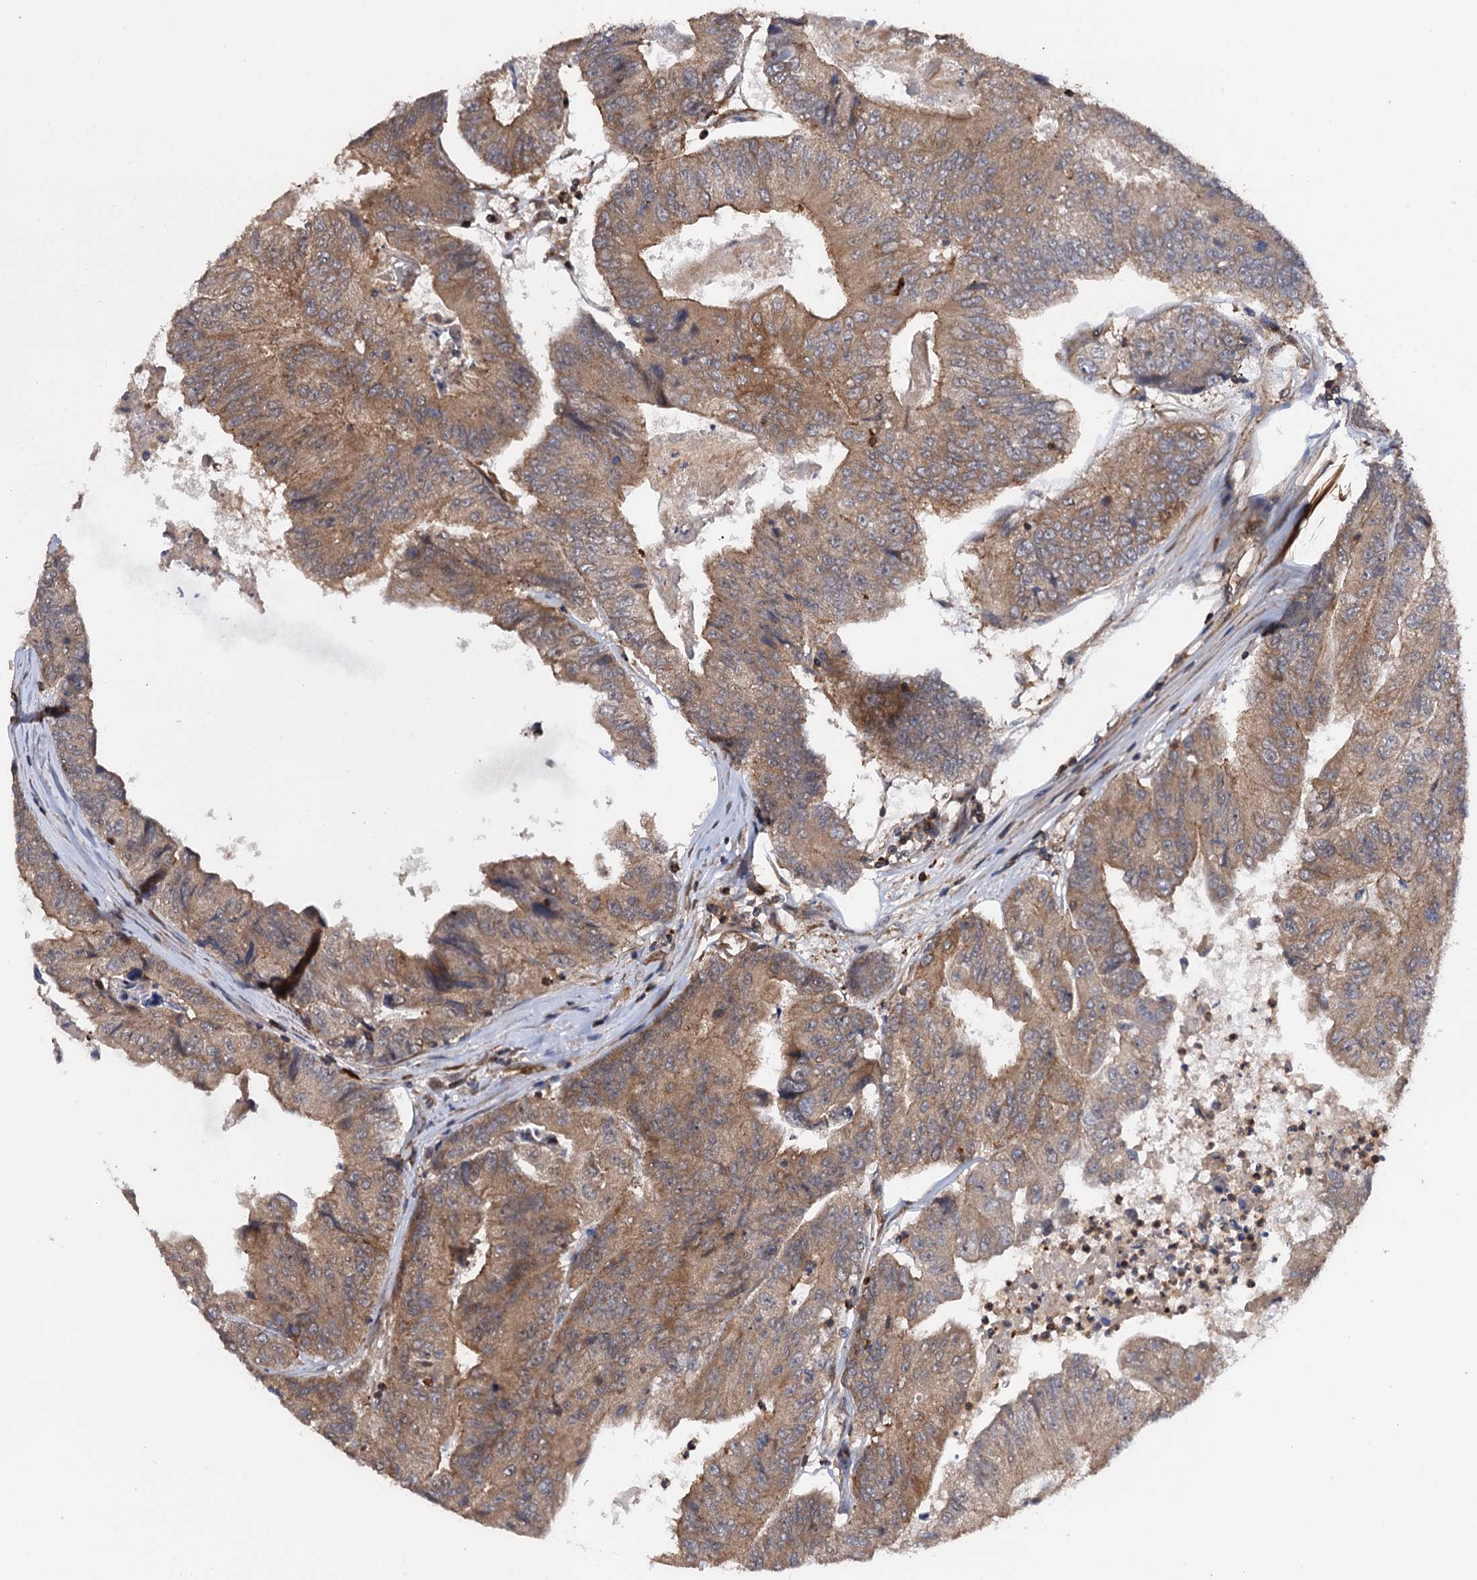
{"staining": {"intensity": "moderate", "quantity": ">75%", "location": "cytoplasmic/membranous"}, "tissue": "colorectal cancer", "cell_type": "Tumor cells", "image_type": "cancer", "snomed": [{"axis": "morphology", "description": "Adenocarcinoma, NOS"}, {"axis": "topography", "description": "Colon"}], "caption": "Protein expression by immunohistochemistry (IHC) reveals moderate cytoplasmic/membranous expression in approximately >75% of tumor cells in colorectal cancer (adenocarcinoma).", "gene": "BORA", "patient": {"sex": "female", "age": 67}}